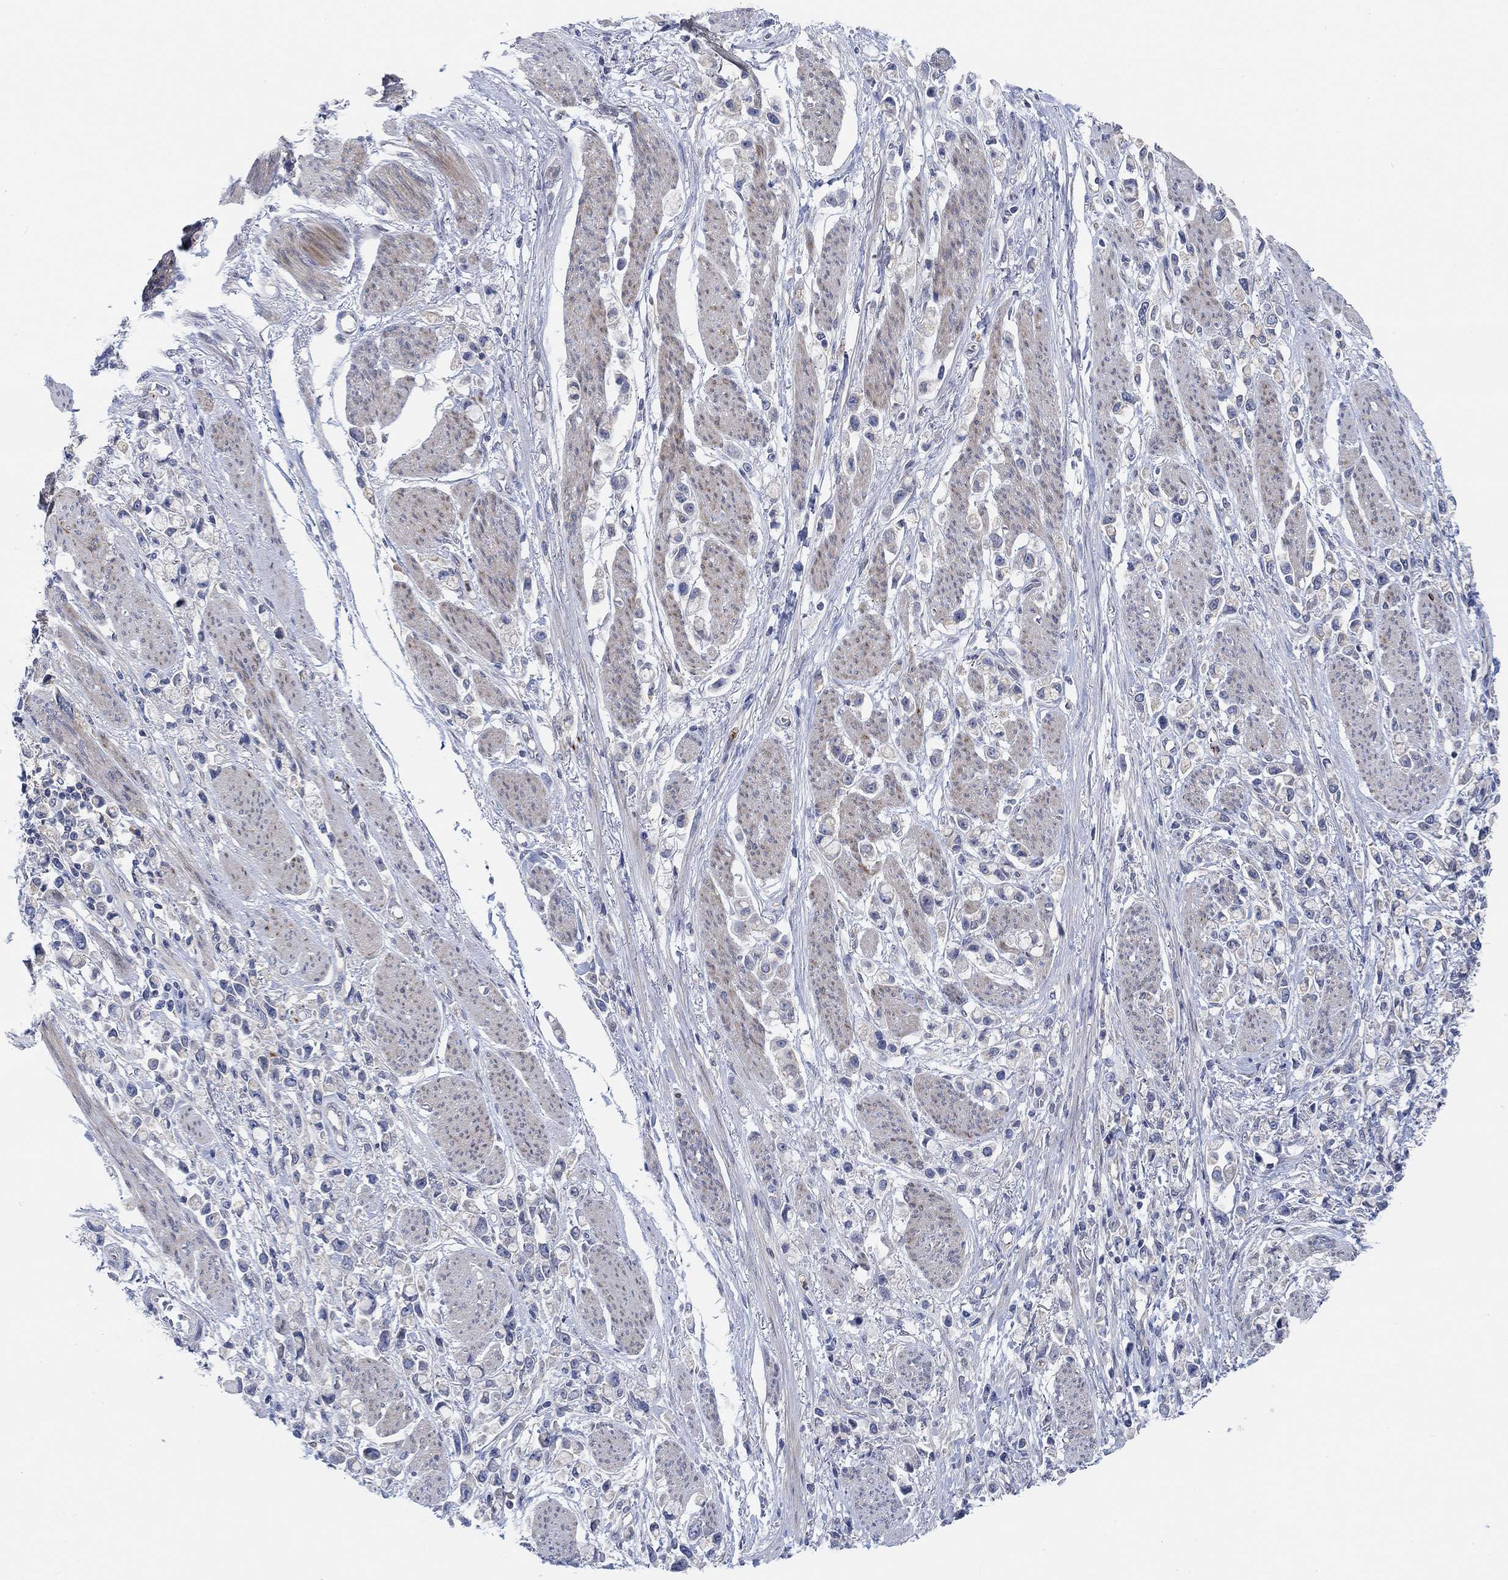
{"staining": {"intensity": "negative", "quantity": "none", "location": "none"}, "tissue": "stomach cancer", "cell_type": "Tumor cells", "image_type": "cancer", "snomed": [{"axis": "morphology", "description": "Adenocarcinoma, NOS"}, {"axis": "topography", "description": "Stomach"}], "caption": "This is an IHC photomicrograph of stomach cancer (adenocarcinoma). There is no expression in tumor cells.", "gene": "PMFBP1", "patient": {"sex": "female", "age": 81}}